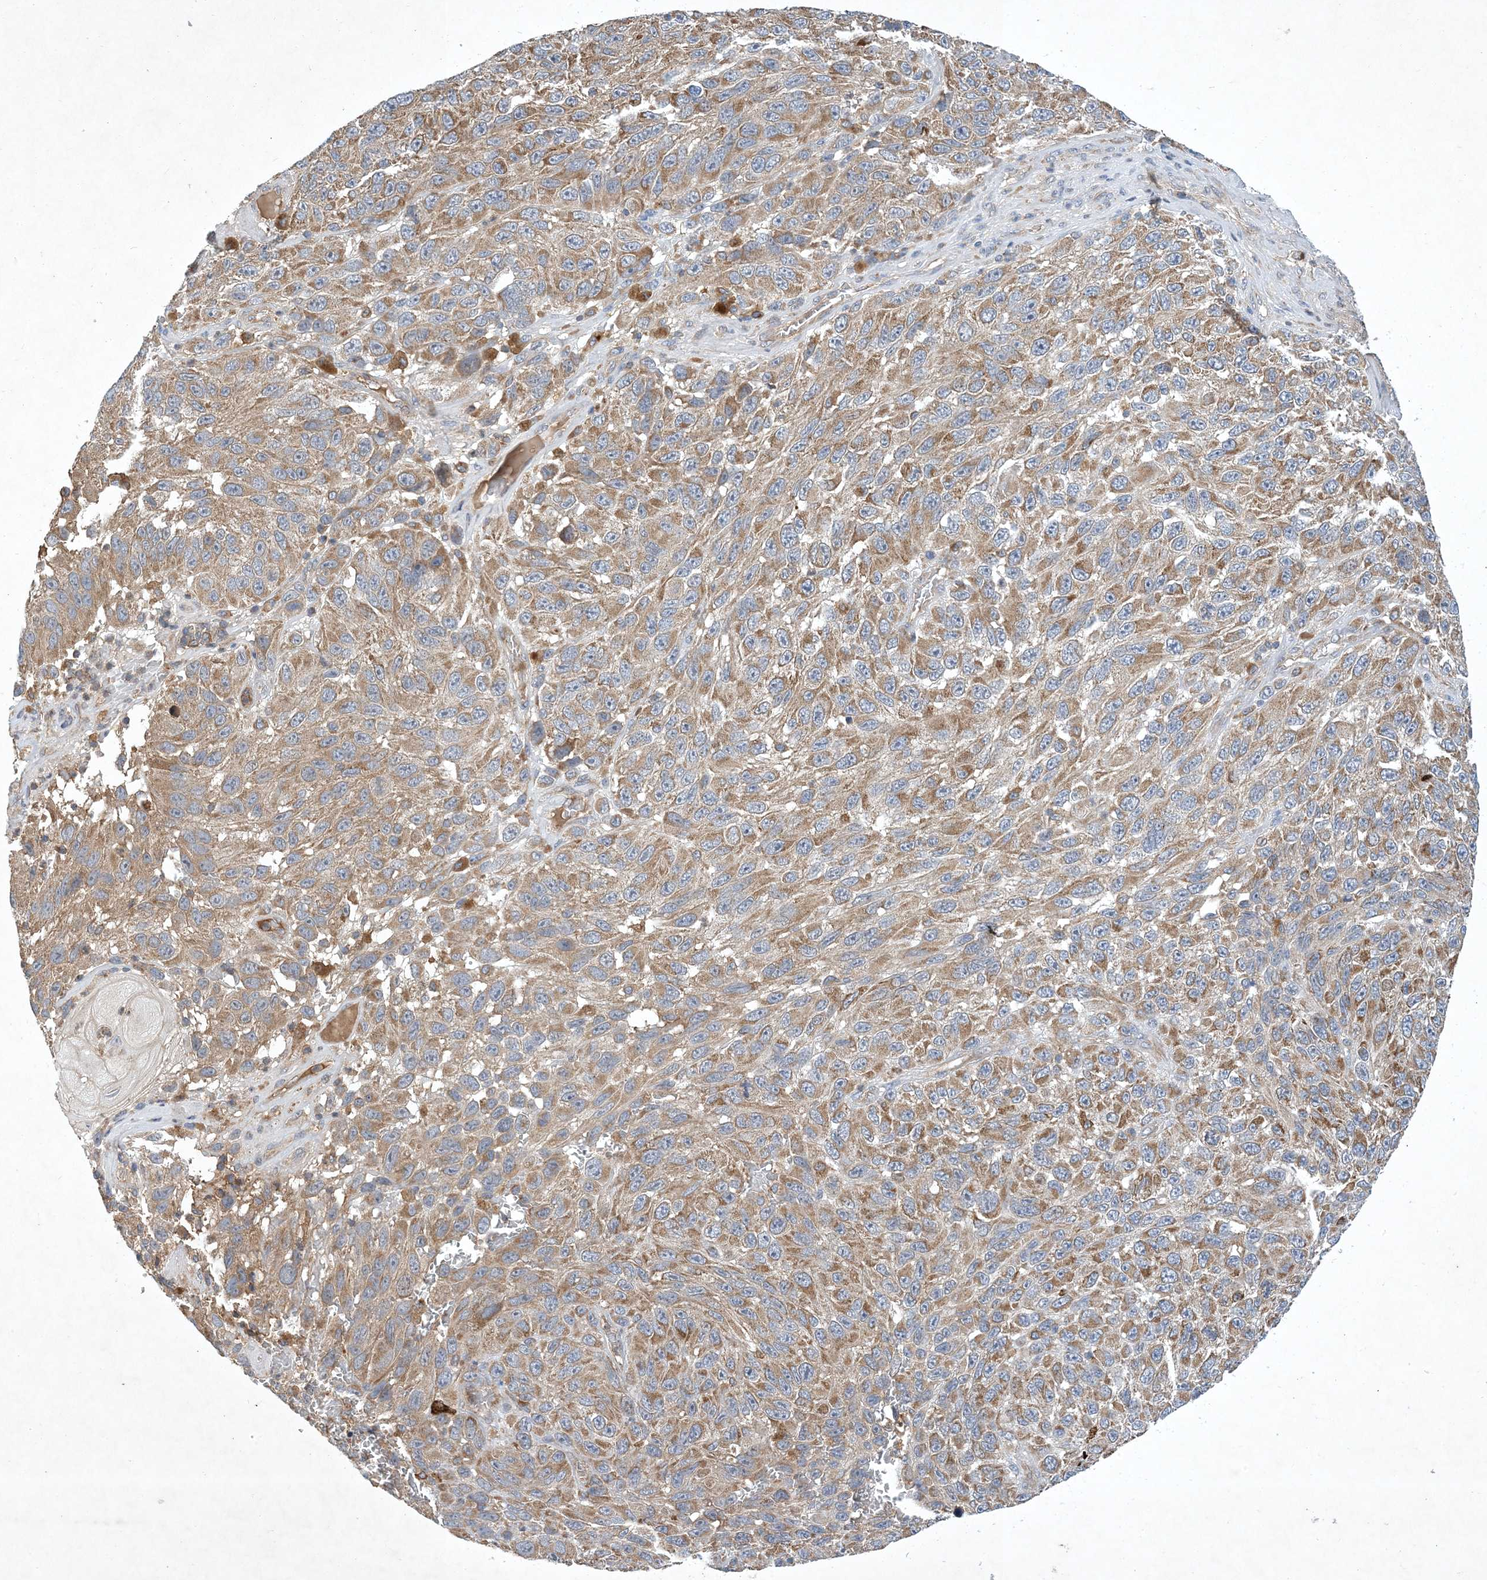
{"staining": {"intensity": "moderate", "quantity": ">75%", "location": "cytoplasmic/membranous"}, "tissue": "melanoma", "cell_type": "Tumor cells", "image_type": "cancer", "snomed": [{"axis": "morphology", "description": "Malignant melanoma, NOS"}, {"axis": "topography", "description": "Skin"}], "caption": "Immunohistochemistry micrograph of human malignant melanoma stained for a protein (brown), which shows medium levels of moderate cytoplasmic/membranous positivity in approximately >75% of tumor cells.", "gene": "STK19", "patient": {"sex": "female", "age": 96}}